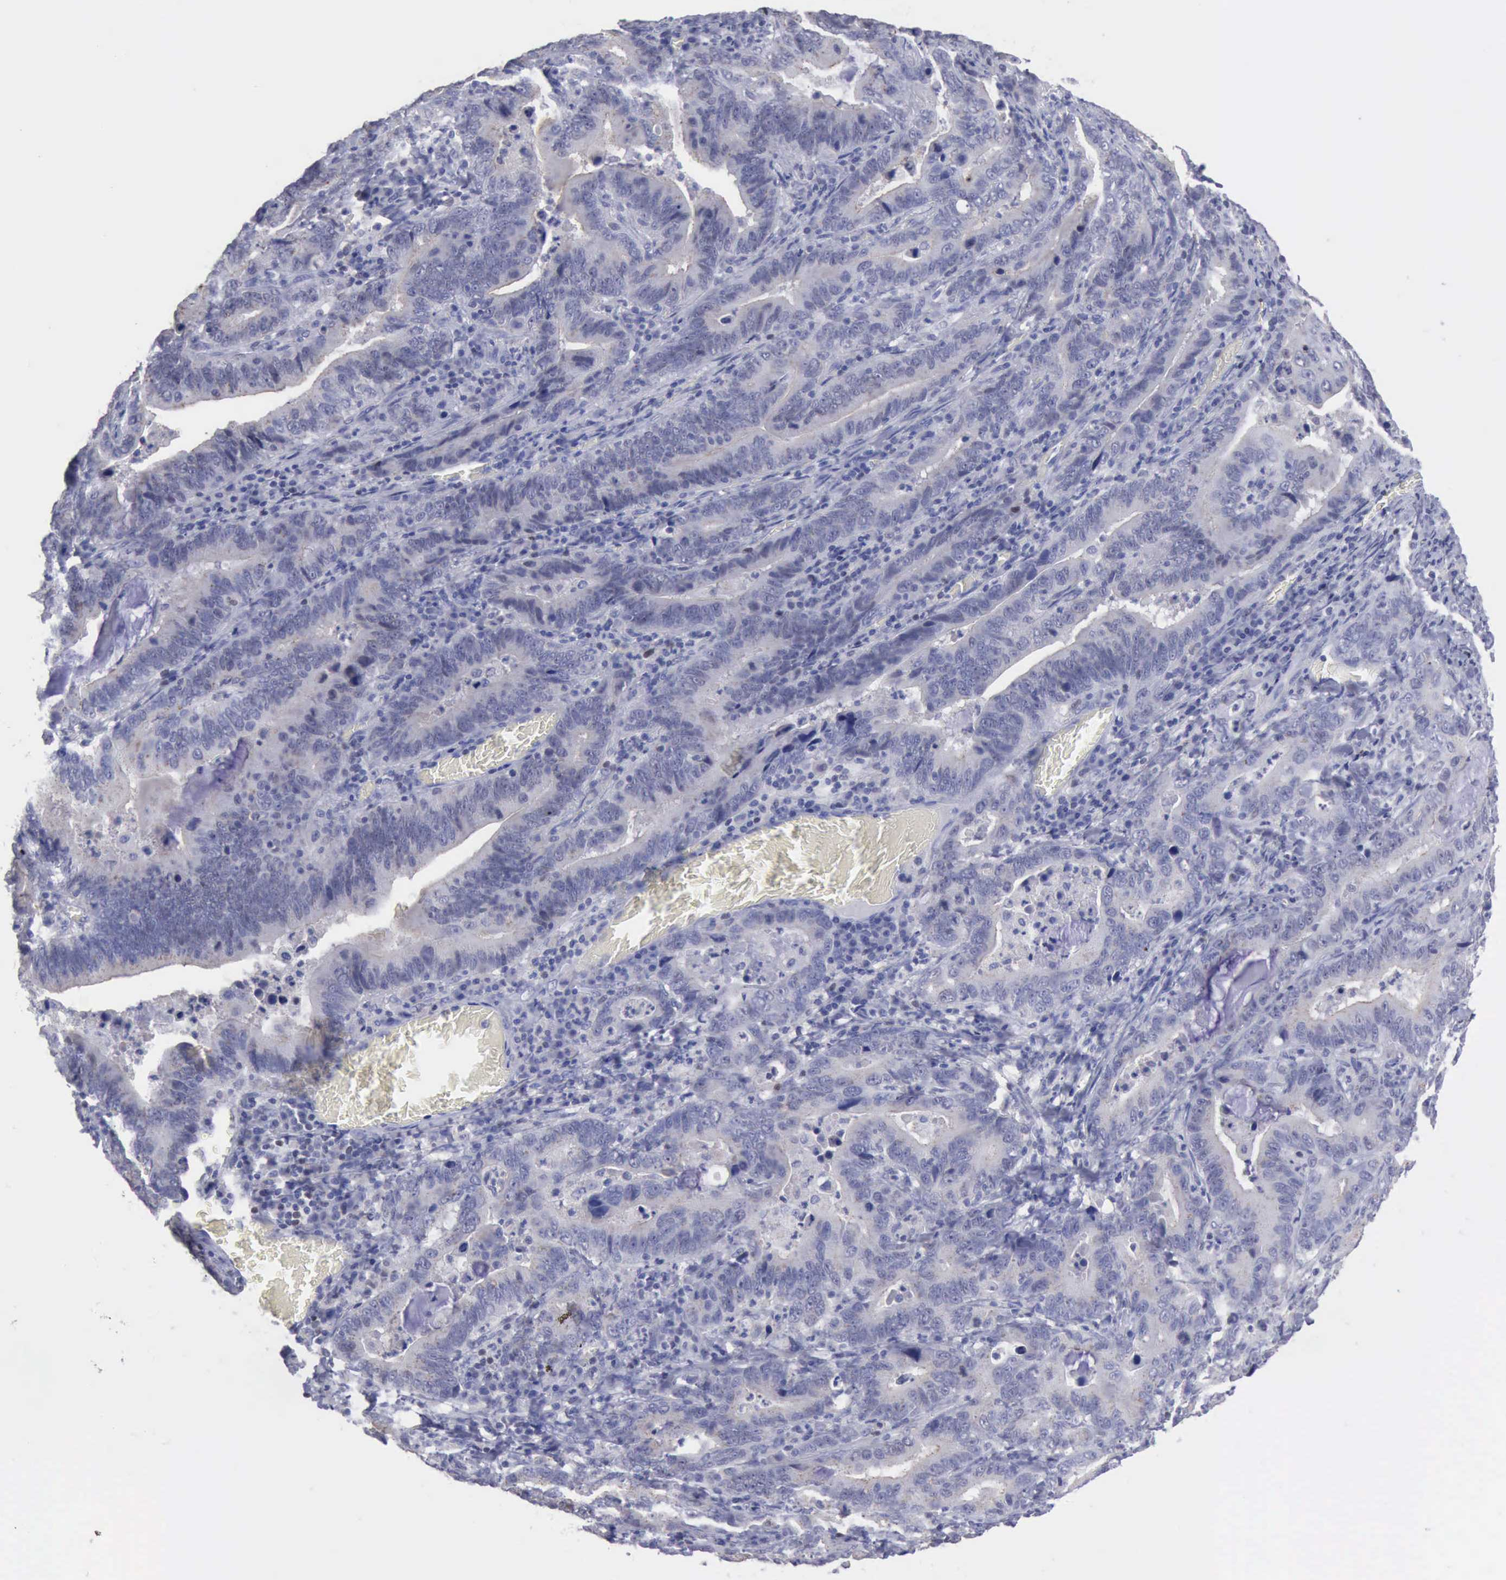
{"staining": {"intensity": "negative", "quantity": "none", "location": "none"}, "tissue": "stomach cancer", "cell_type": "Tumor cells", "image_type": "cancer", "snomed": [{"axis": "morphology", "description": "Adenocarcinoma, NOS"}, {"axis": "topography", "description": "Stomach, upper"}], "caption": "IHC of stomach adenocarcinoma displays no positivity in tumor cells.", "gene": "SATB2", "patient": {"sex": "male", "age": 63}}